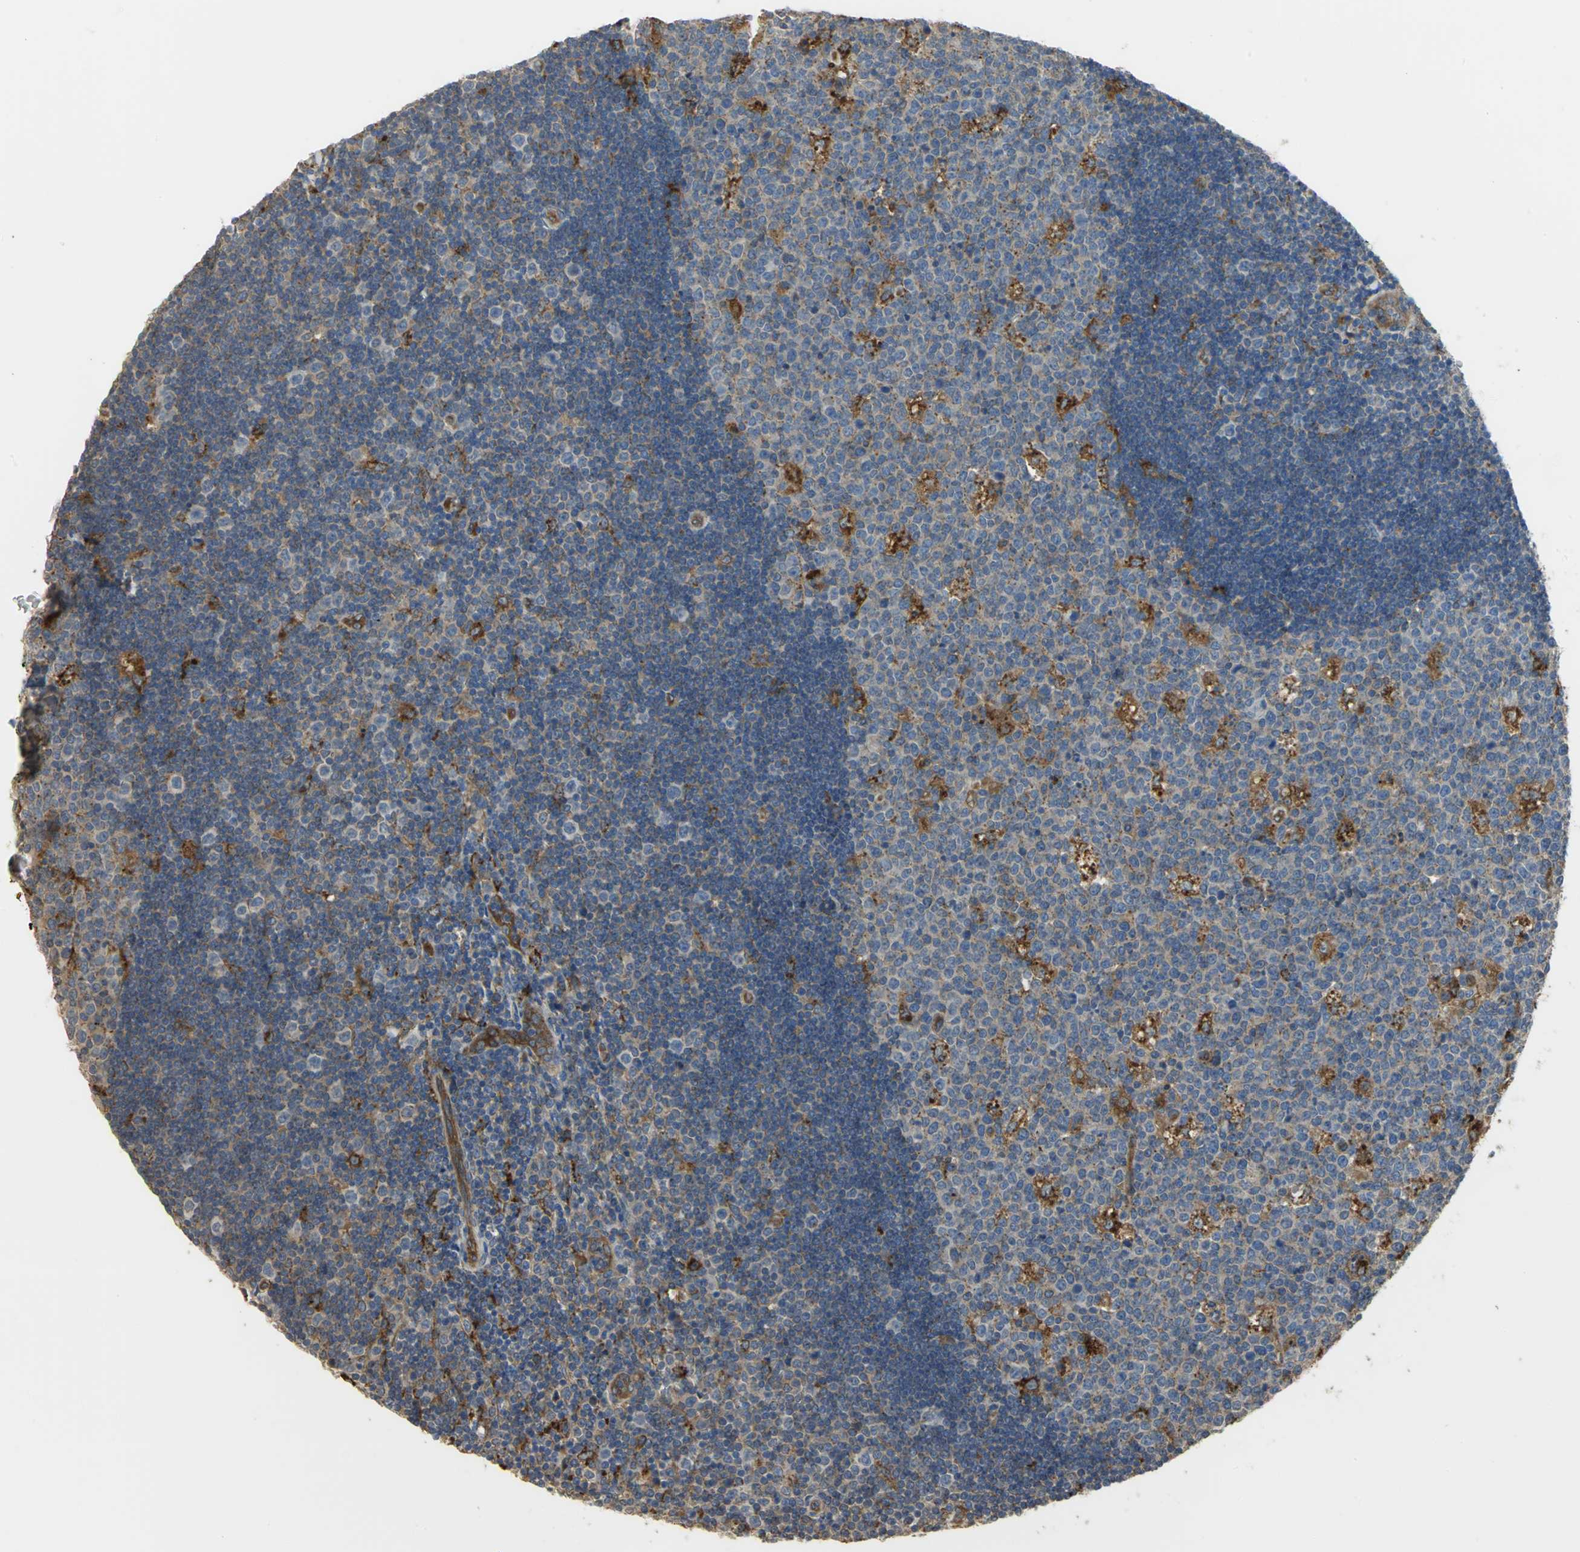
{"staining": {"intensity": "weak", "quantity": "25%-75%", "location": "cytoplasmic/membranous,nuclear"}, "tissue": "lymph node", "cell_type": "Germinal center cells", "image_type": "normal", "snomed": [{"axis": "morphology", "description": "Normal tissue, NOS"}, {"axis": "topography", "description": "Lymph node"}, {"axis": "topography", "description": "Salivary gland"}], "caption": "Immunohistochemical staining of benign lymph node shows 25%-75% levels of weak cytoplasmic/membranous,nuclear protein expression in about 25%-75% of germinal center cells.", "gene": "DIAPH2", "patient": {"sex": "male", "age": 8}}